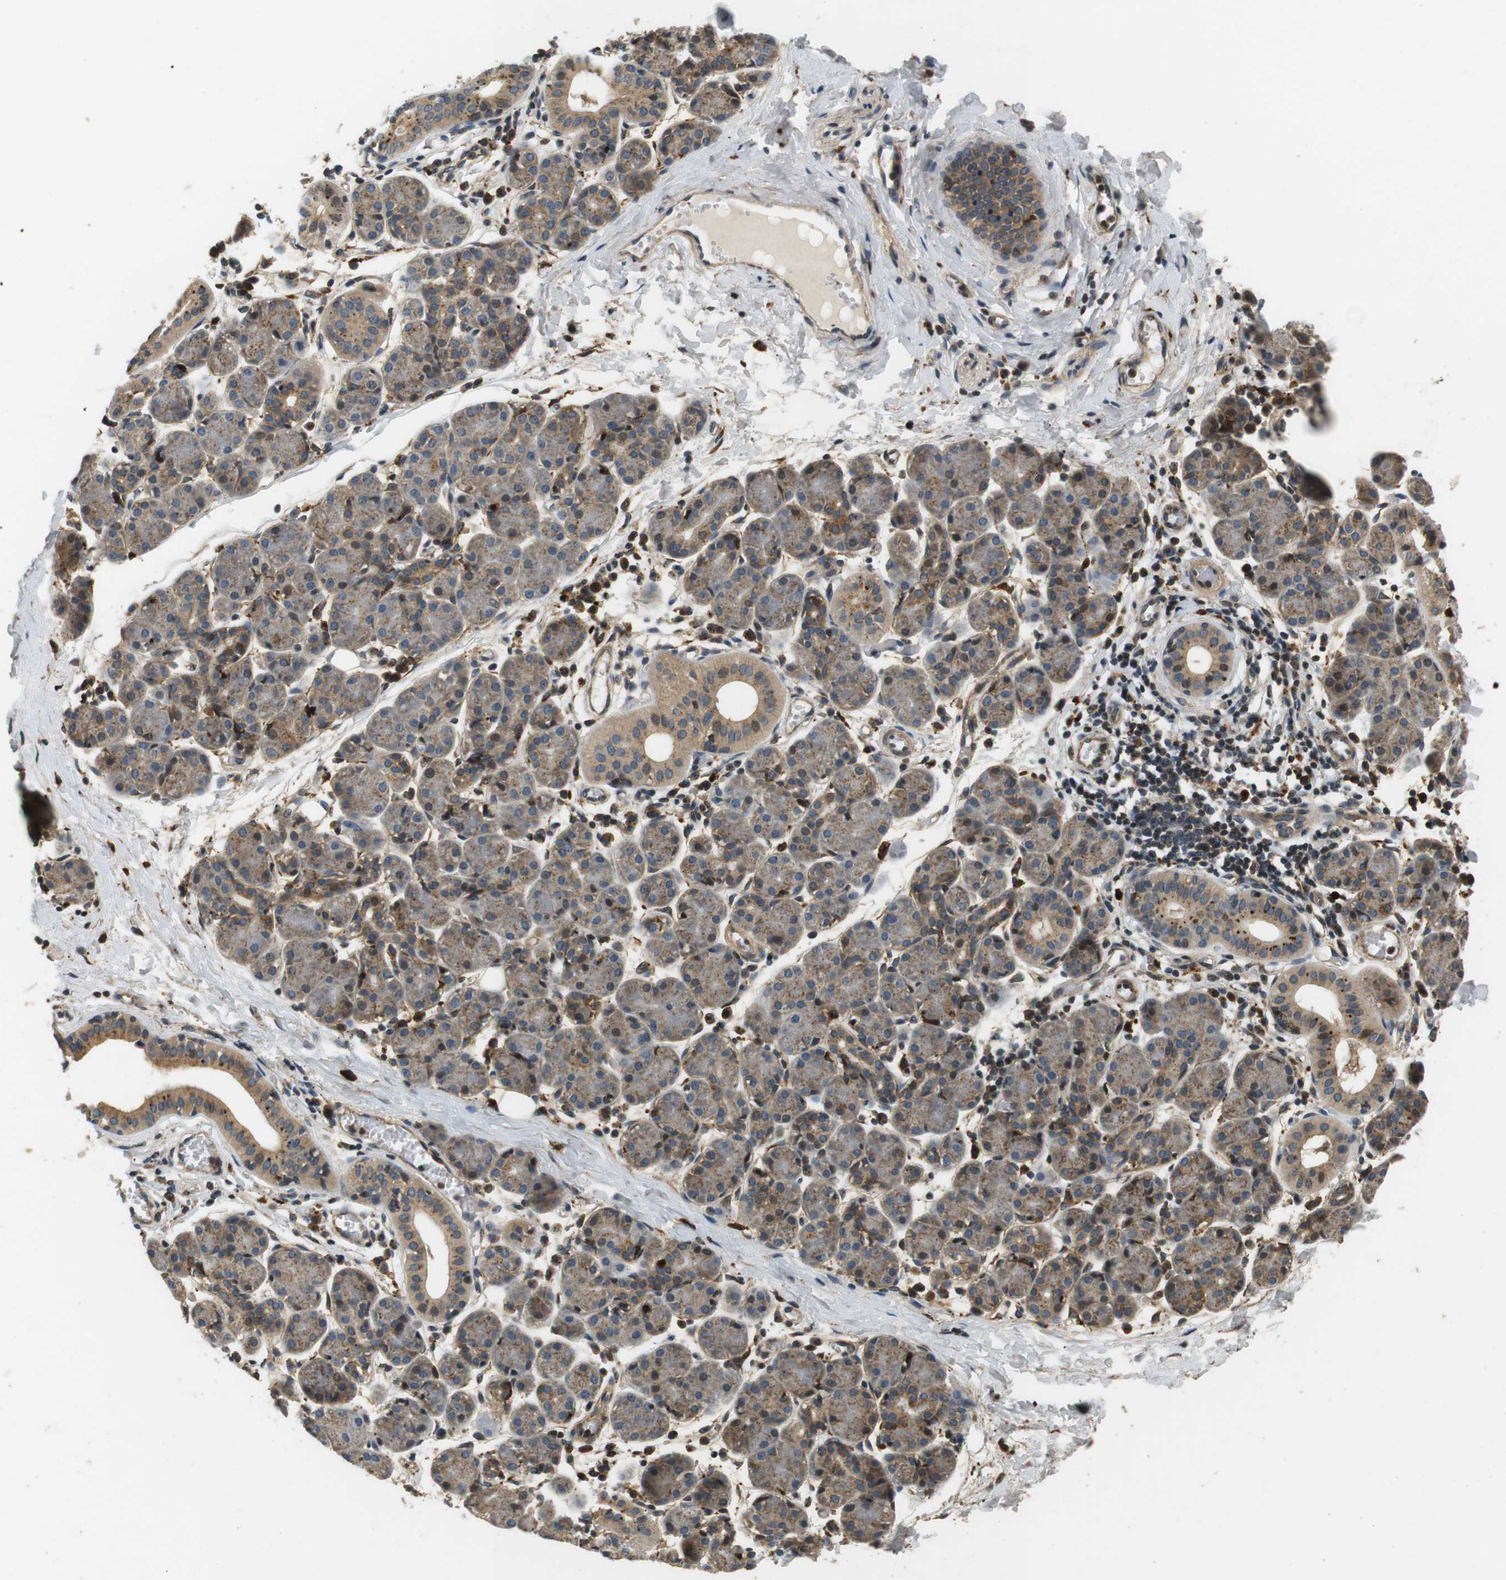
{"staining": {"intensity": "moderate", "quantity": ">75%", "location": "cytoplasmic/membranous"}, "tissue": "salivary gland", "cell_type": "Glandular cells", "image_type": "normal", "snomed": [{"axis": "morphology", "description": "Normal tissue, NOS"}, {"axis": "morphology", "description": "Inflammation, NOS"}, {"axis": "topography", "description": "Lymph node"}, {"axis": "topography", "description": "Salivary gland"}], "caption": "A brown stain labels moderate cytoplasmic/membranous expression of a protein in glandular cells of unremarkable salivary gland.", "gene": "TXNRD1", "patient": {"sex": "male", "age": 3}}